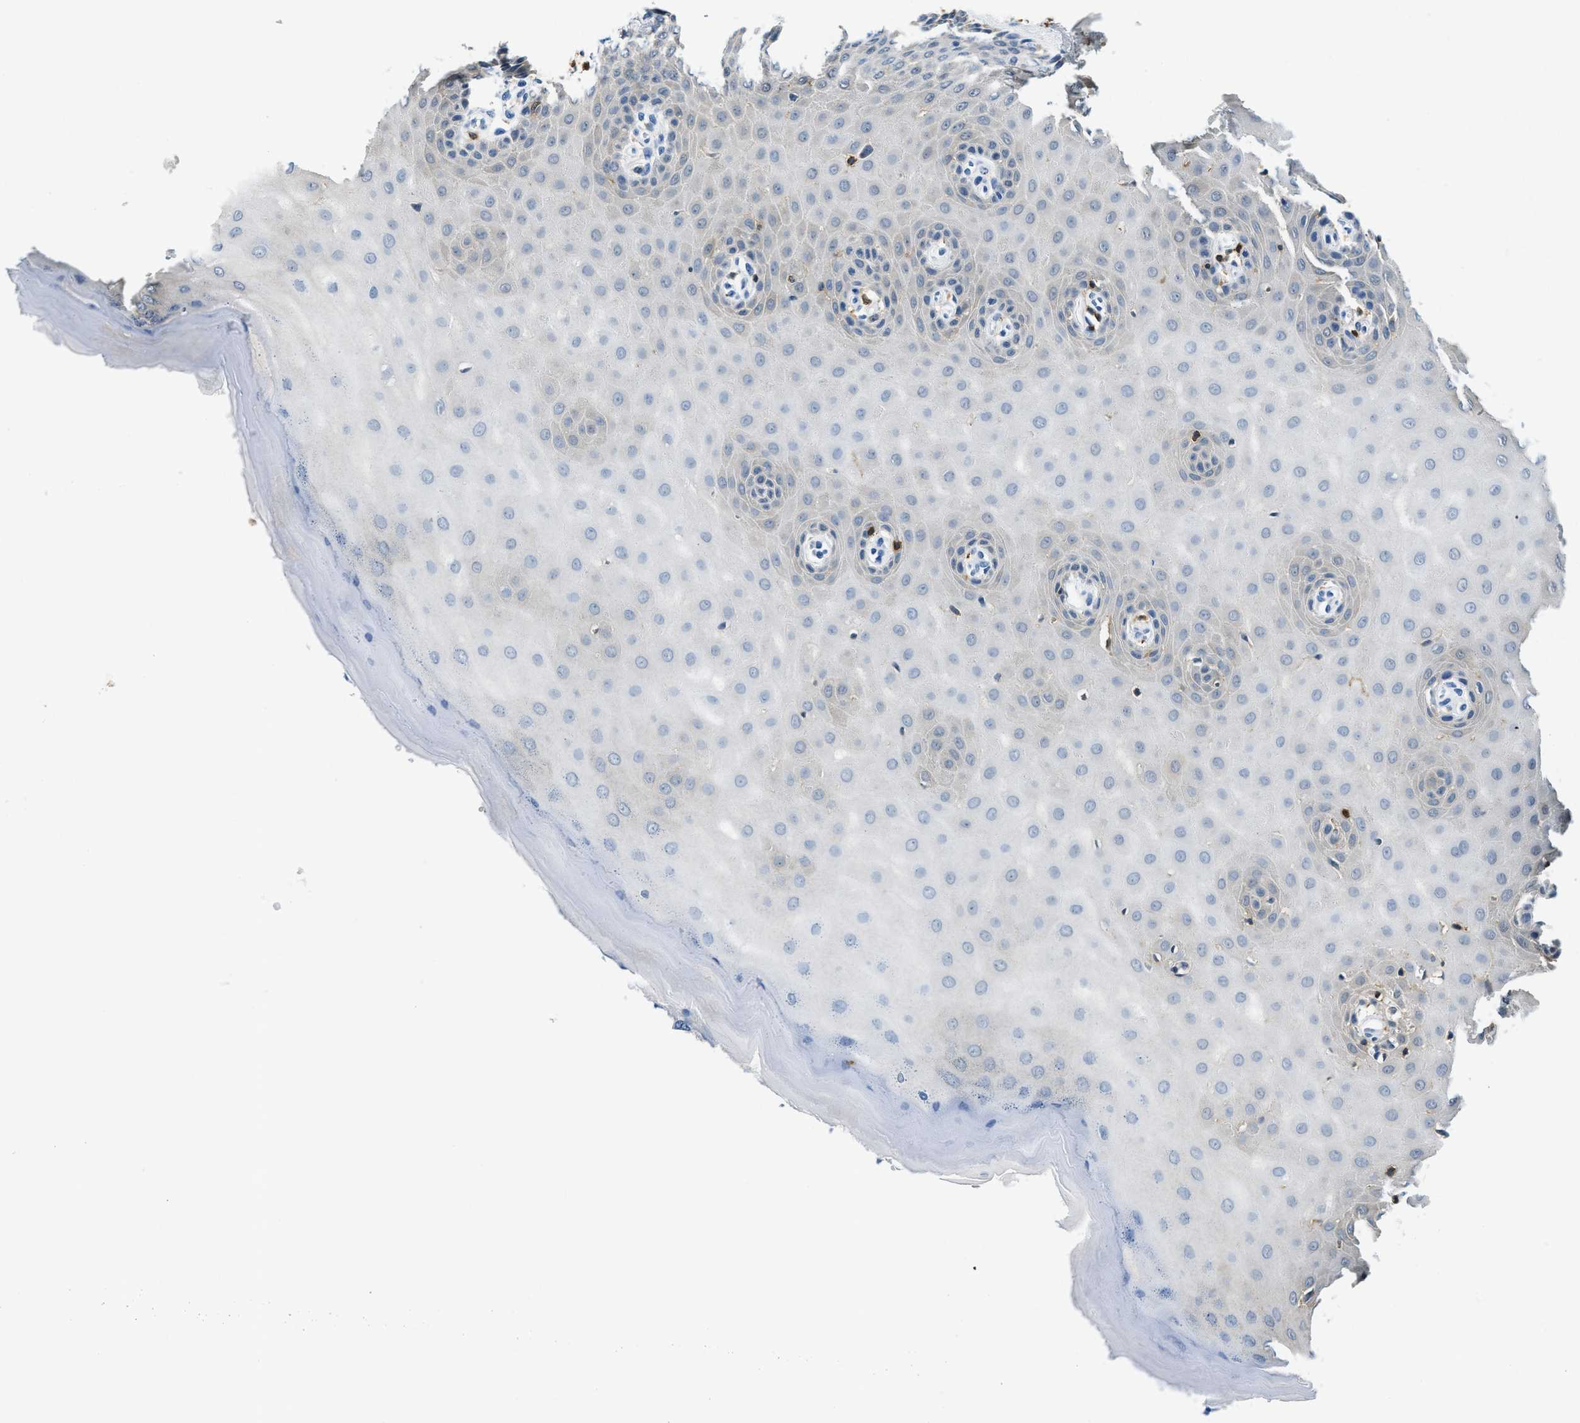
{"staining": {"intensity": "negative", "quantity": "none", "location": "none"}, "tissue": "cervix", "cell_type": "Glandular cells", "image_type": "normal", "snomed": [{"axis": "morphology", "description": "Normal tissue, NOS"}, {"axis": "topography", "description": "Cervix"}], "caption": "This is a micrograph of IHC staining of unremarkable cervix, which shows no positivity in glandular cells. Nuclei are stained in blue.", "gene": "CAPG", "patient": {"sex": "female", "age": 55}}